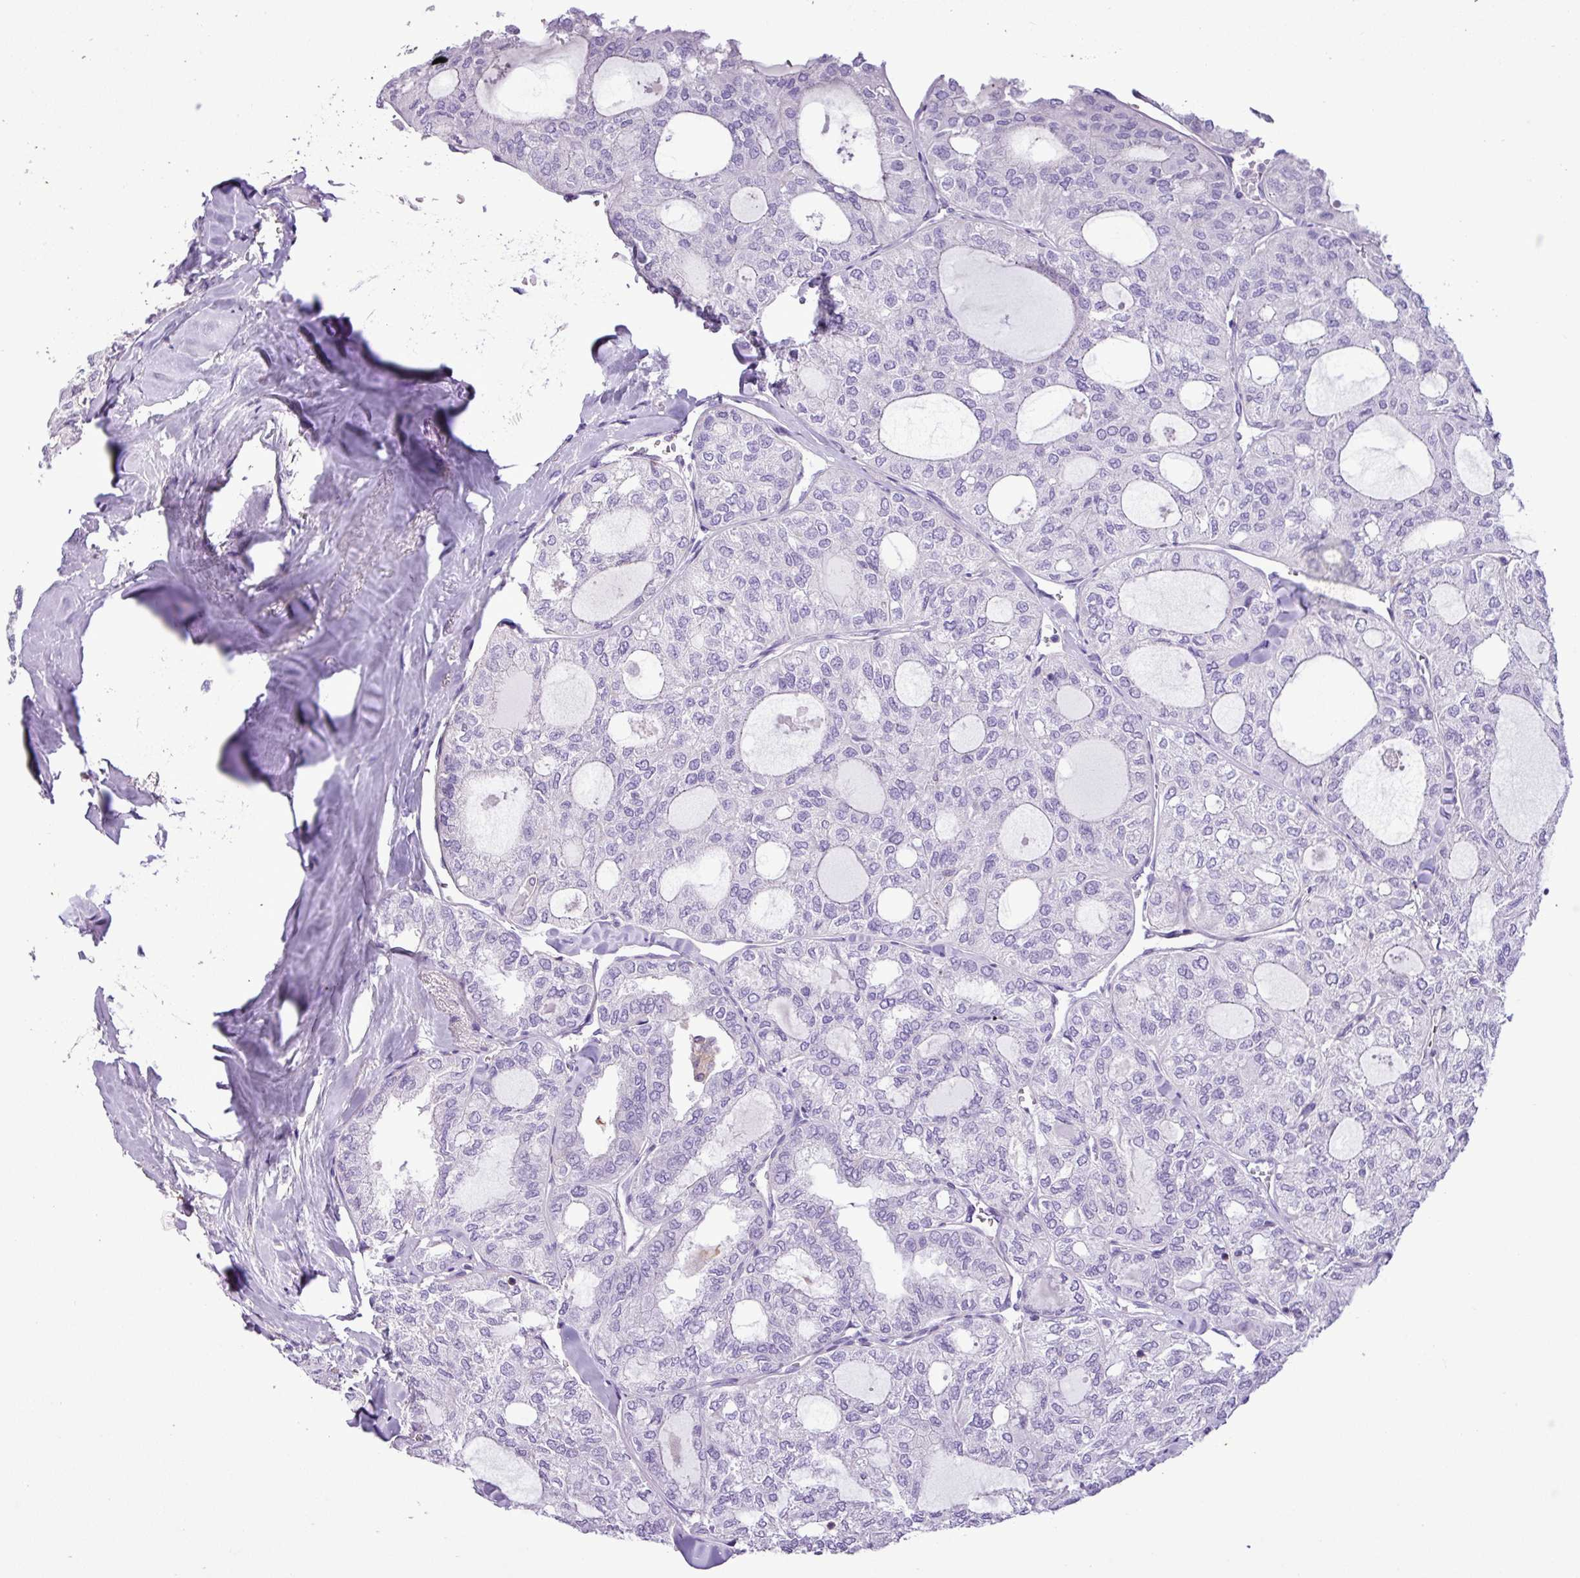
{"staining": {"intensity": "negative", "quantity": "none", "location": "none"}, "tissue": "thyroid cancer", "cell_type": "Tumor cells", "image_type": "cancer", "snomed": [{"axis": "morphology", "description": "Follicular adenoma carcinoma, NOS"}, {"axis": "topography", "description": "Thyroid gland"}], "caption": "Tumor cells are negative for brown protein staining in thyroid follicular adenoma carcinoma.", "gene": "ZNF334", "patient": {"sex": "male", "age": 75}}